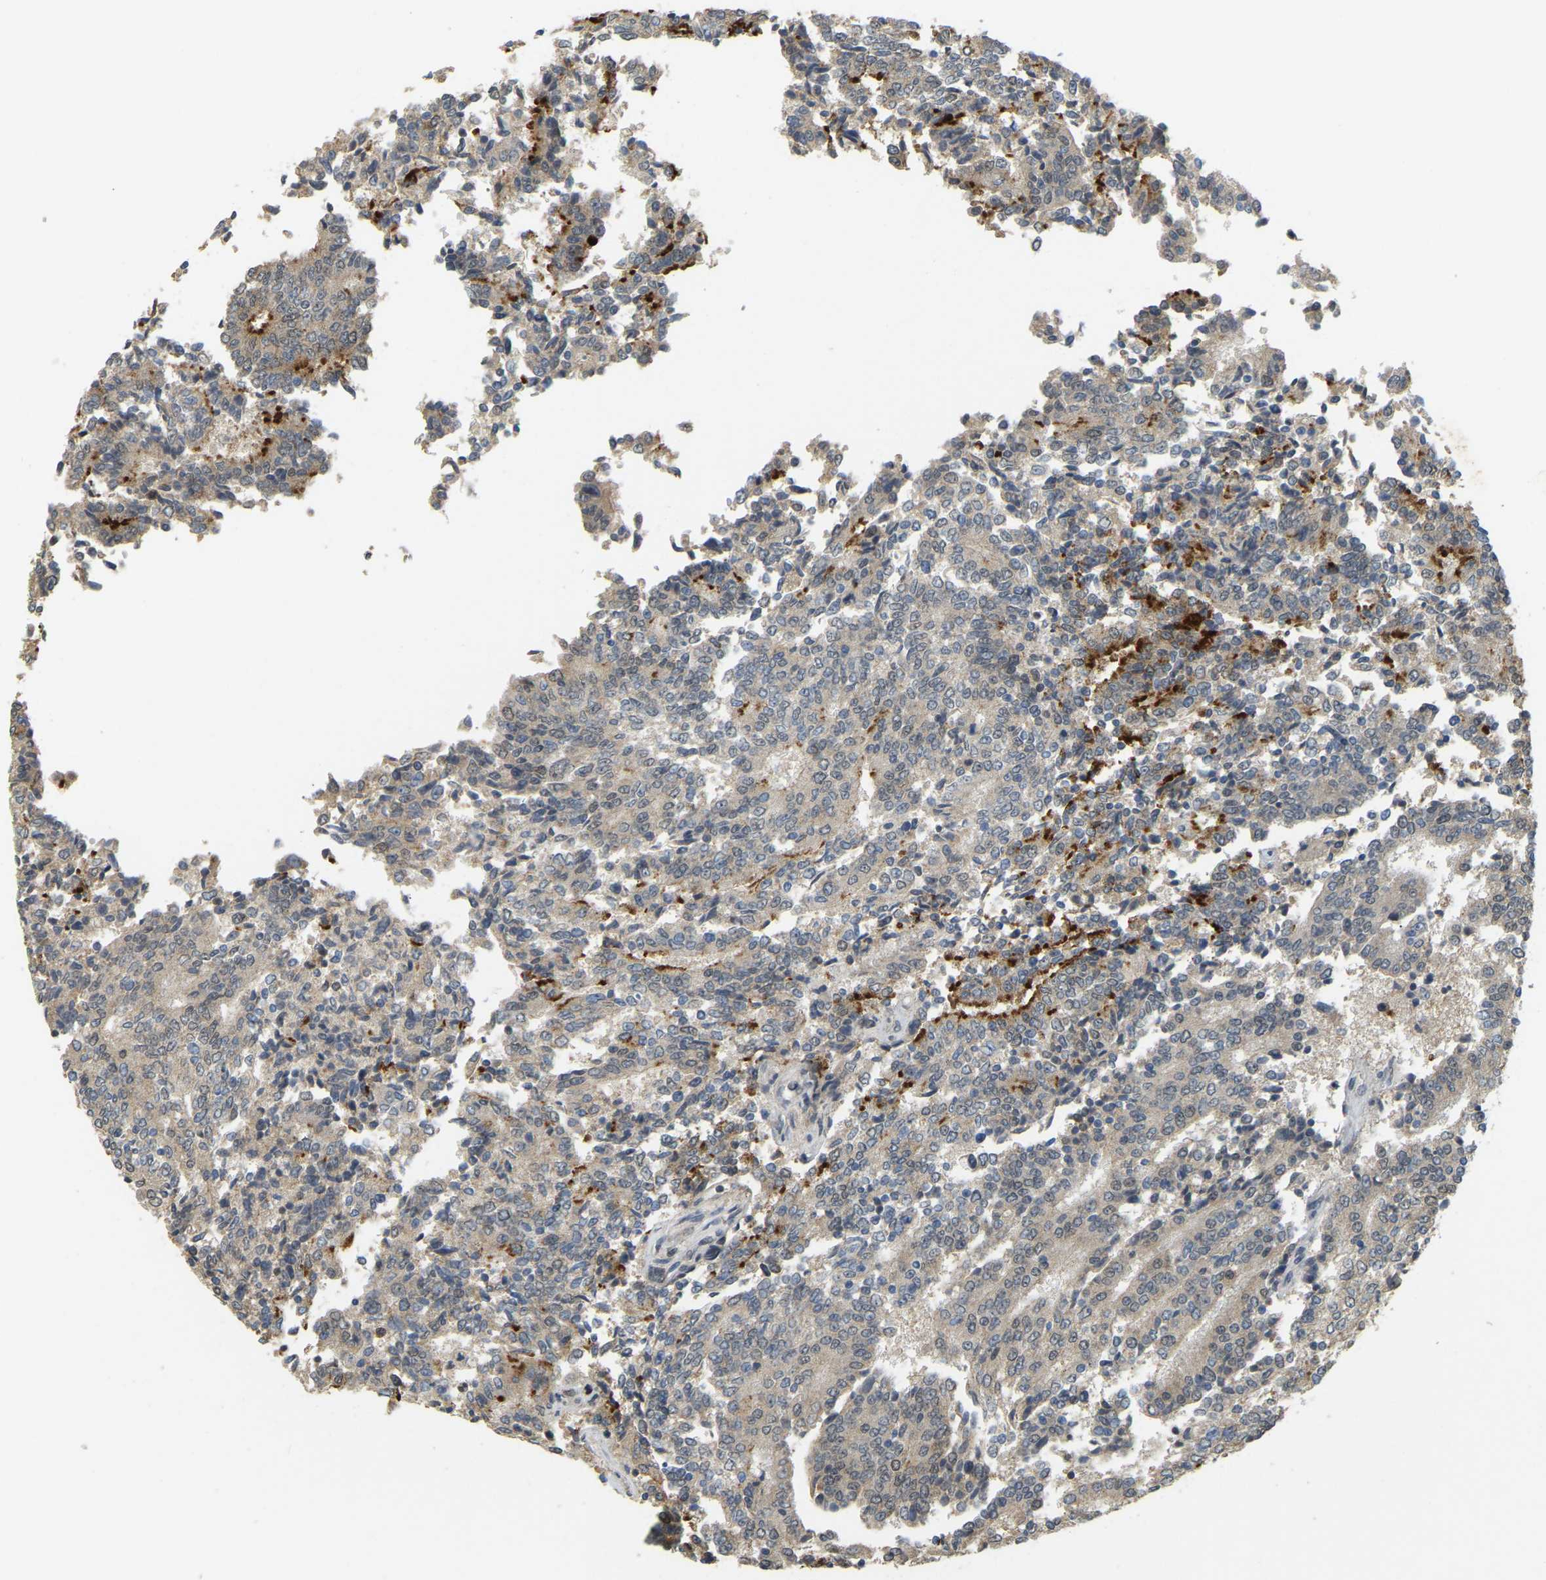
{"staining": {"intensity": "strong", "quantity": "<25%", "location": "cytoplasmic/membranous"}, "tissue": "prostate cancer", "cell_type": "Tumor cells", "image_type": "cancer", "snomed": [{"axis": "morphology", "description": "Normal tissue, NOS"}, {"axis": "morphology", "description": "Adenocarcinoma, High grade"}, {"axis": "topography", "description": "Prostate"}, {"axis": "topography", "description": "Seminal veicle"}], "caption": "IHC (DAB) staining of prostate cancer (adenocarcinoma (high-grade)) demonstrates strong cytoplasmic/membranous protein expression in approximately <25% of tumor cells. Using DAB (brown) and hematoxylin (blue) stains, captured at high magnification using brightfield microscopy.", "gene": "BRF2", "patient": {"sex": "male", "age": 55}}